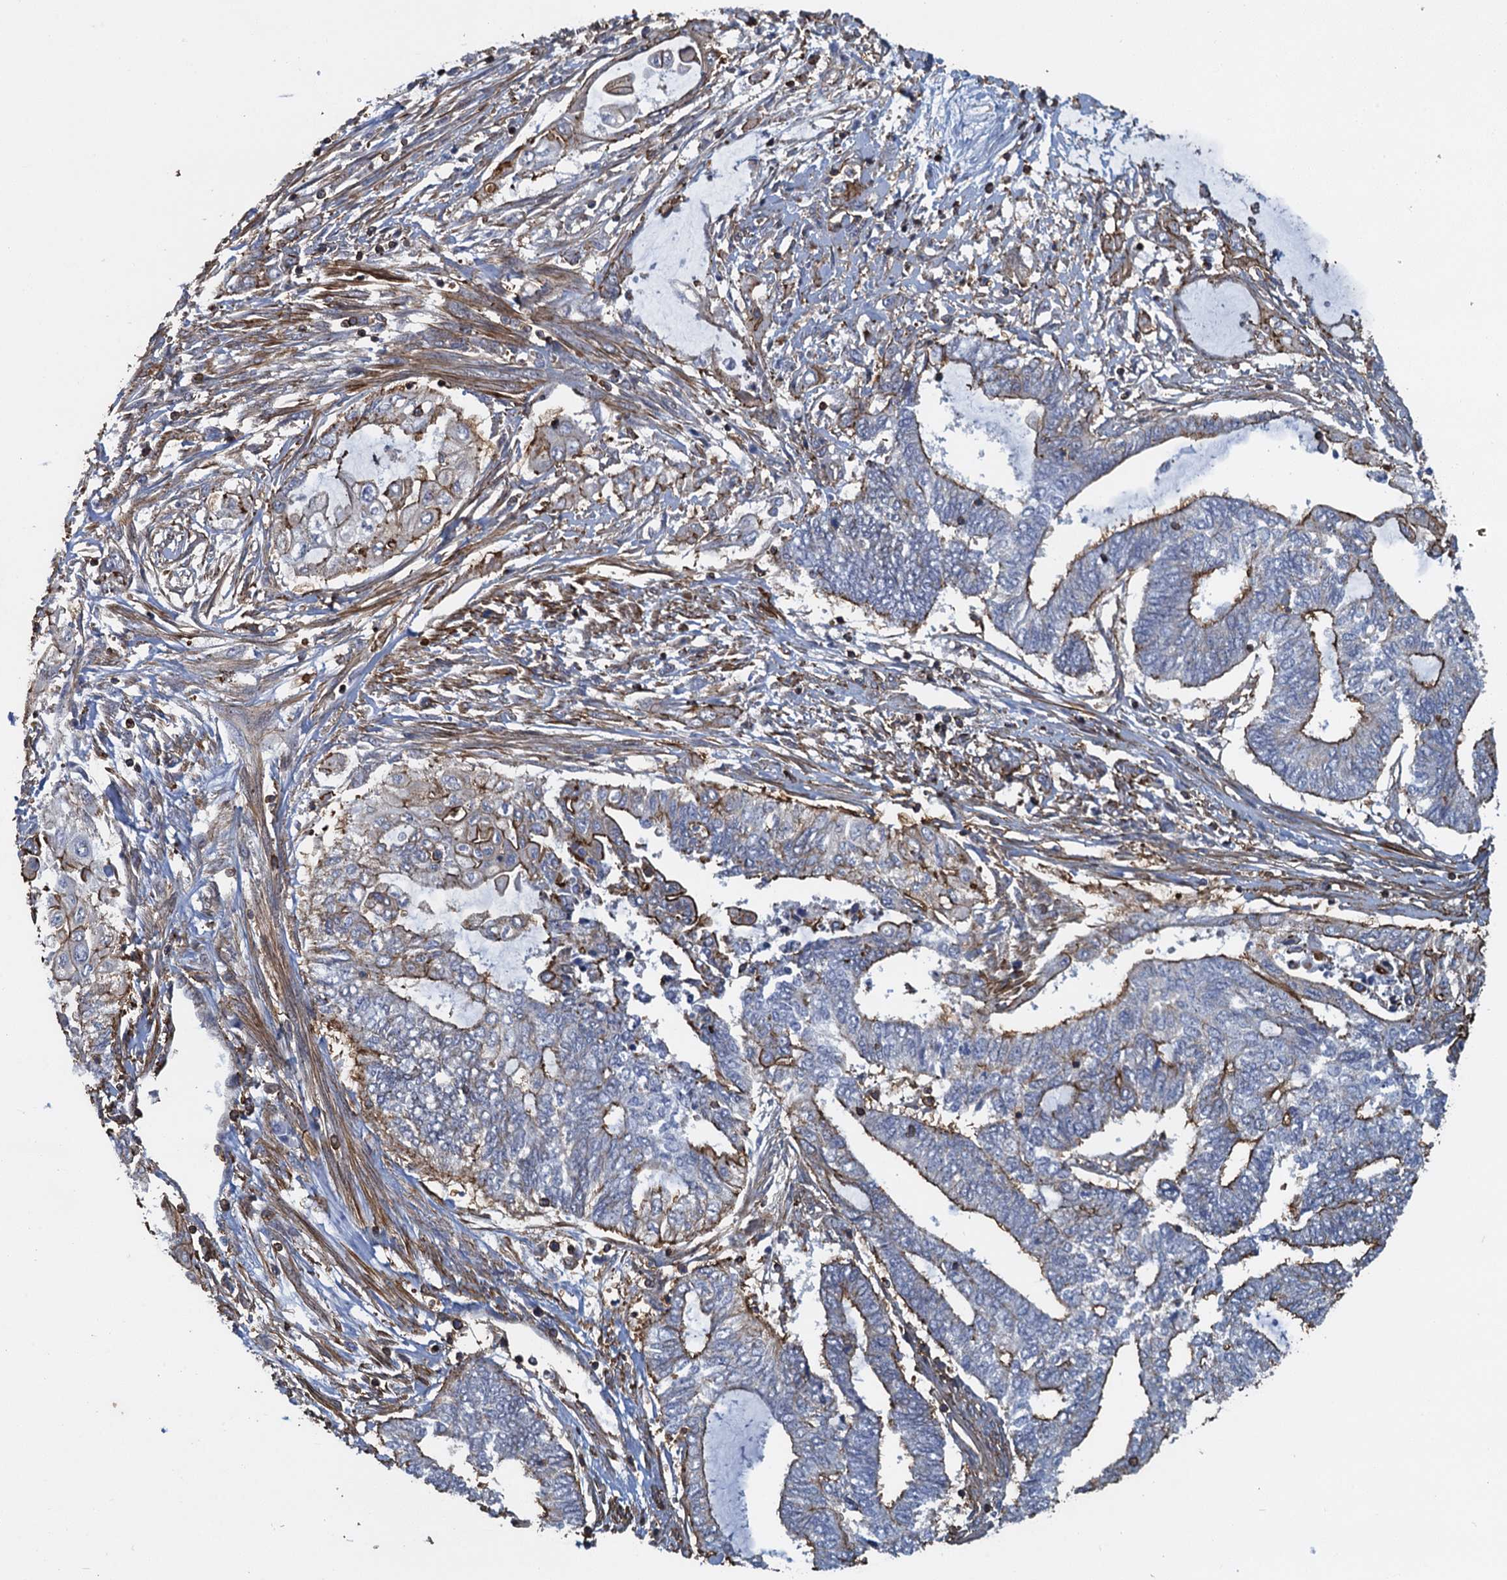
{"staining": {"intensity": "moderate", "quantity": "<25%", "location": "cytoplasmic/membranous"}, "tissue": "endometrial cancer", "cell_type": "Tumor cells", "image_type": "cancer", "snomed": [{"axis": "morphology", "description": "Adenocarcinoma, NOS"}, {"axis": "topography", "description": "Uterus"}, {"axis": "topography", "description": "Endometrium"}], "caption": "Brown immunohistochemical staining in endometrial cancer exhibits moderate cytoplasmic/membranous positivity in approximately <25% of tumor cells. The protein is shown in brown color, while the nuclei are stained blue.", "gene": "PROSER2", "patient": {"sex": "female", "age": 70}}